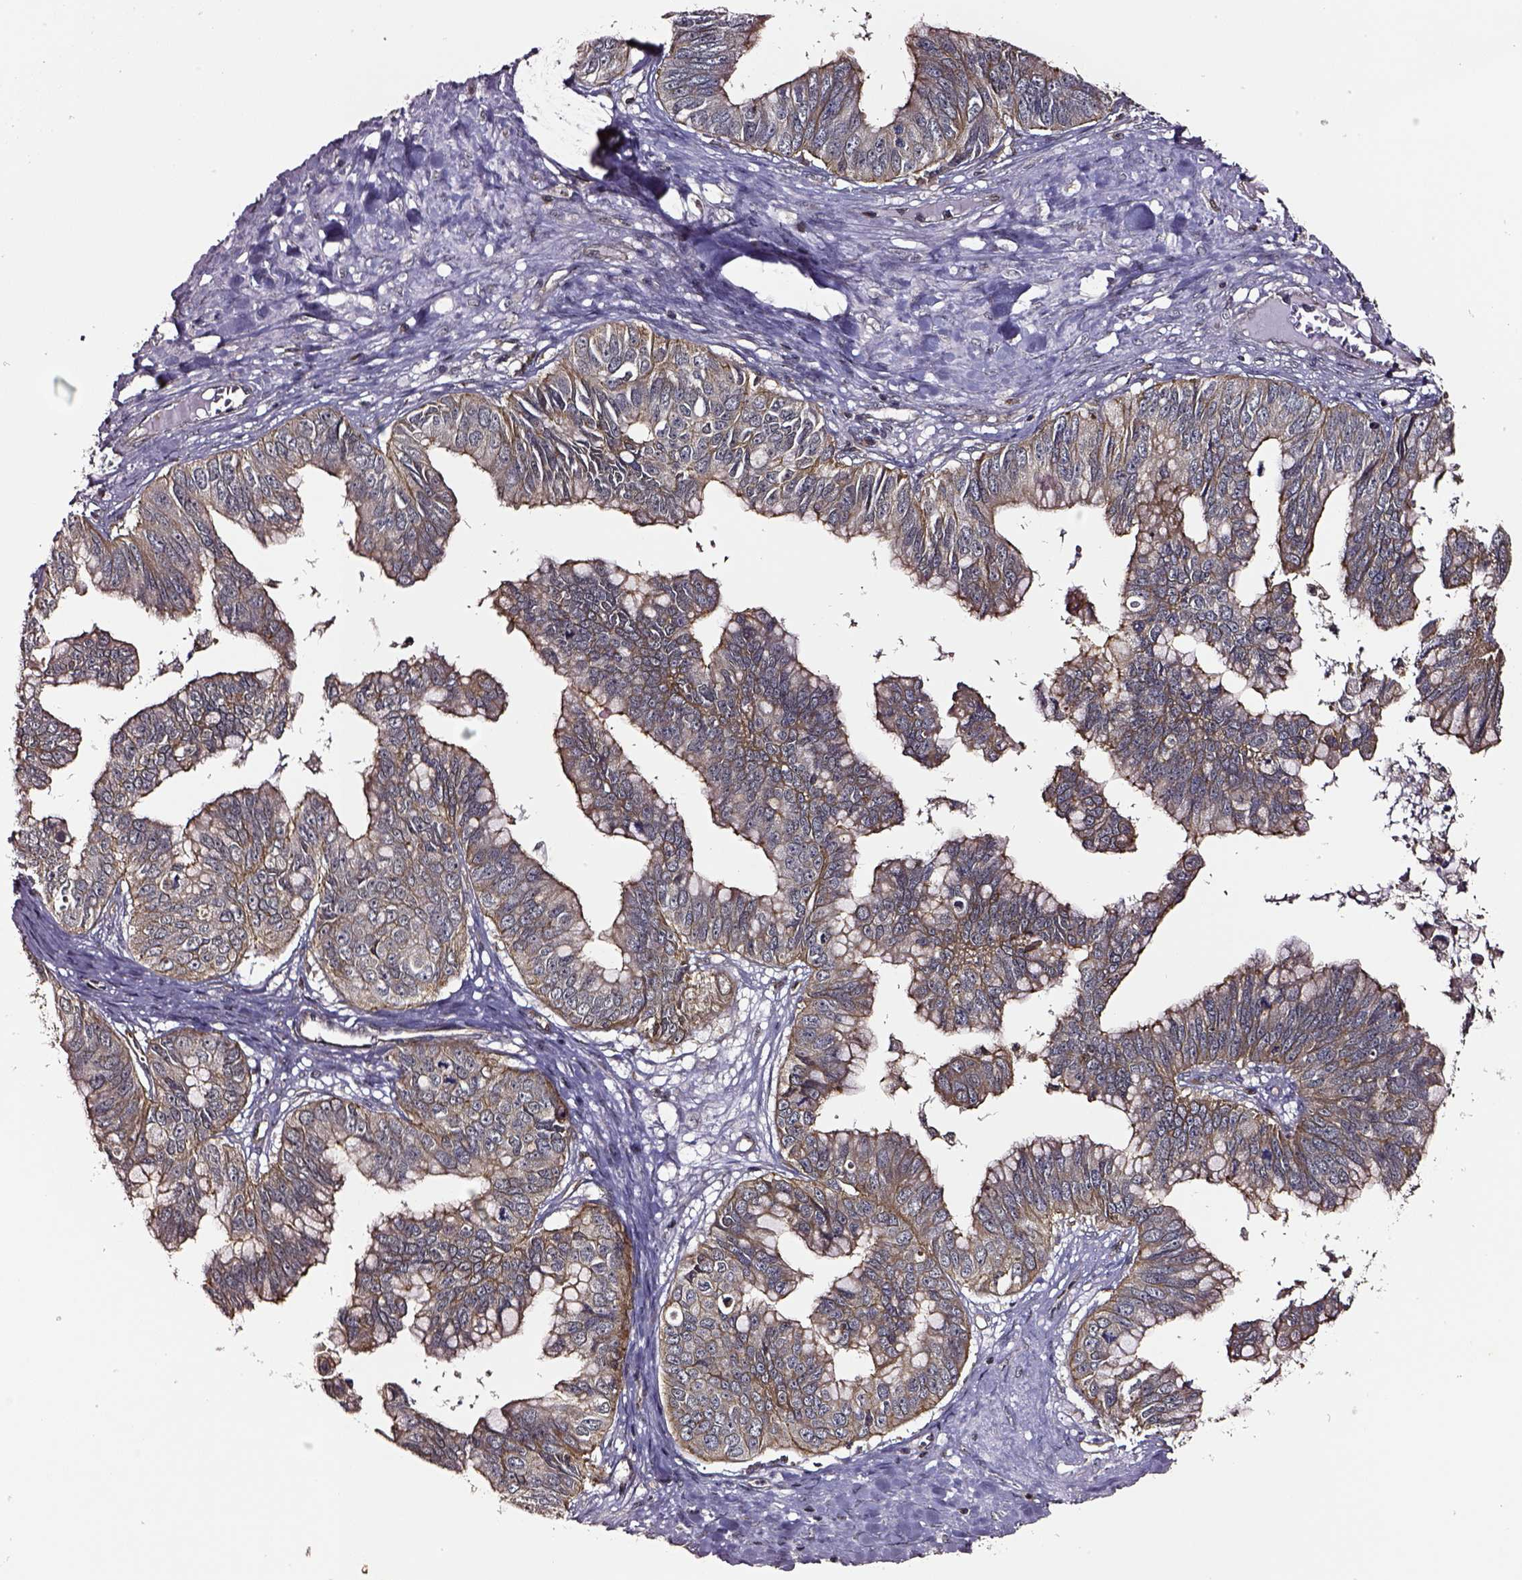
{"staining": {"intensity": "moderate", "quantity": ">75%", "location": "cytoplasmic/membranous"}, "tissue": "ovarian cancer", "cell_type": "Tumor cells", "image_type": "cancer", "snomed": [{"axis": "morphology", "description": "Cystadenocarcinoma, mucinous, NOS"}, {"axis": "topography", "description": "Ovary"}], "caption": "Immunohistochemistry (IHC) photomicrograph of neoplastic tissue: mucinous cystadenocarcinoma (ovarian) stained using immunohistochemistry (IHC) shows medium levels of moderate protein expression localized specifically in the cytoplasmic/membranous of tumor cells, appearing as a cytoplasmic/membranous brown color.", "gene": "RASSF5", "patient": {"sex": "female", "age": 76}}